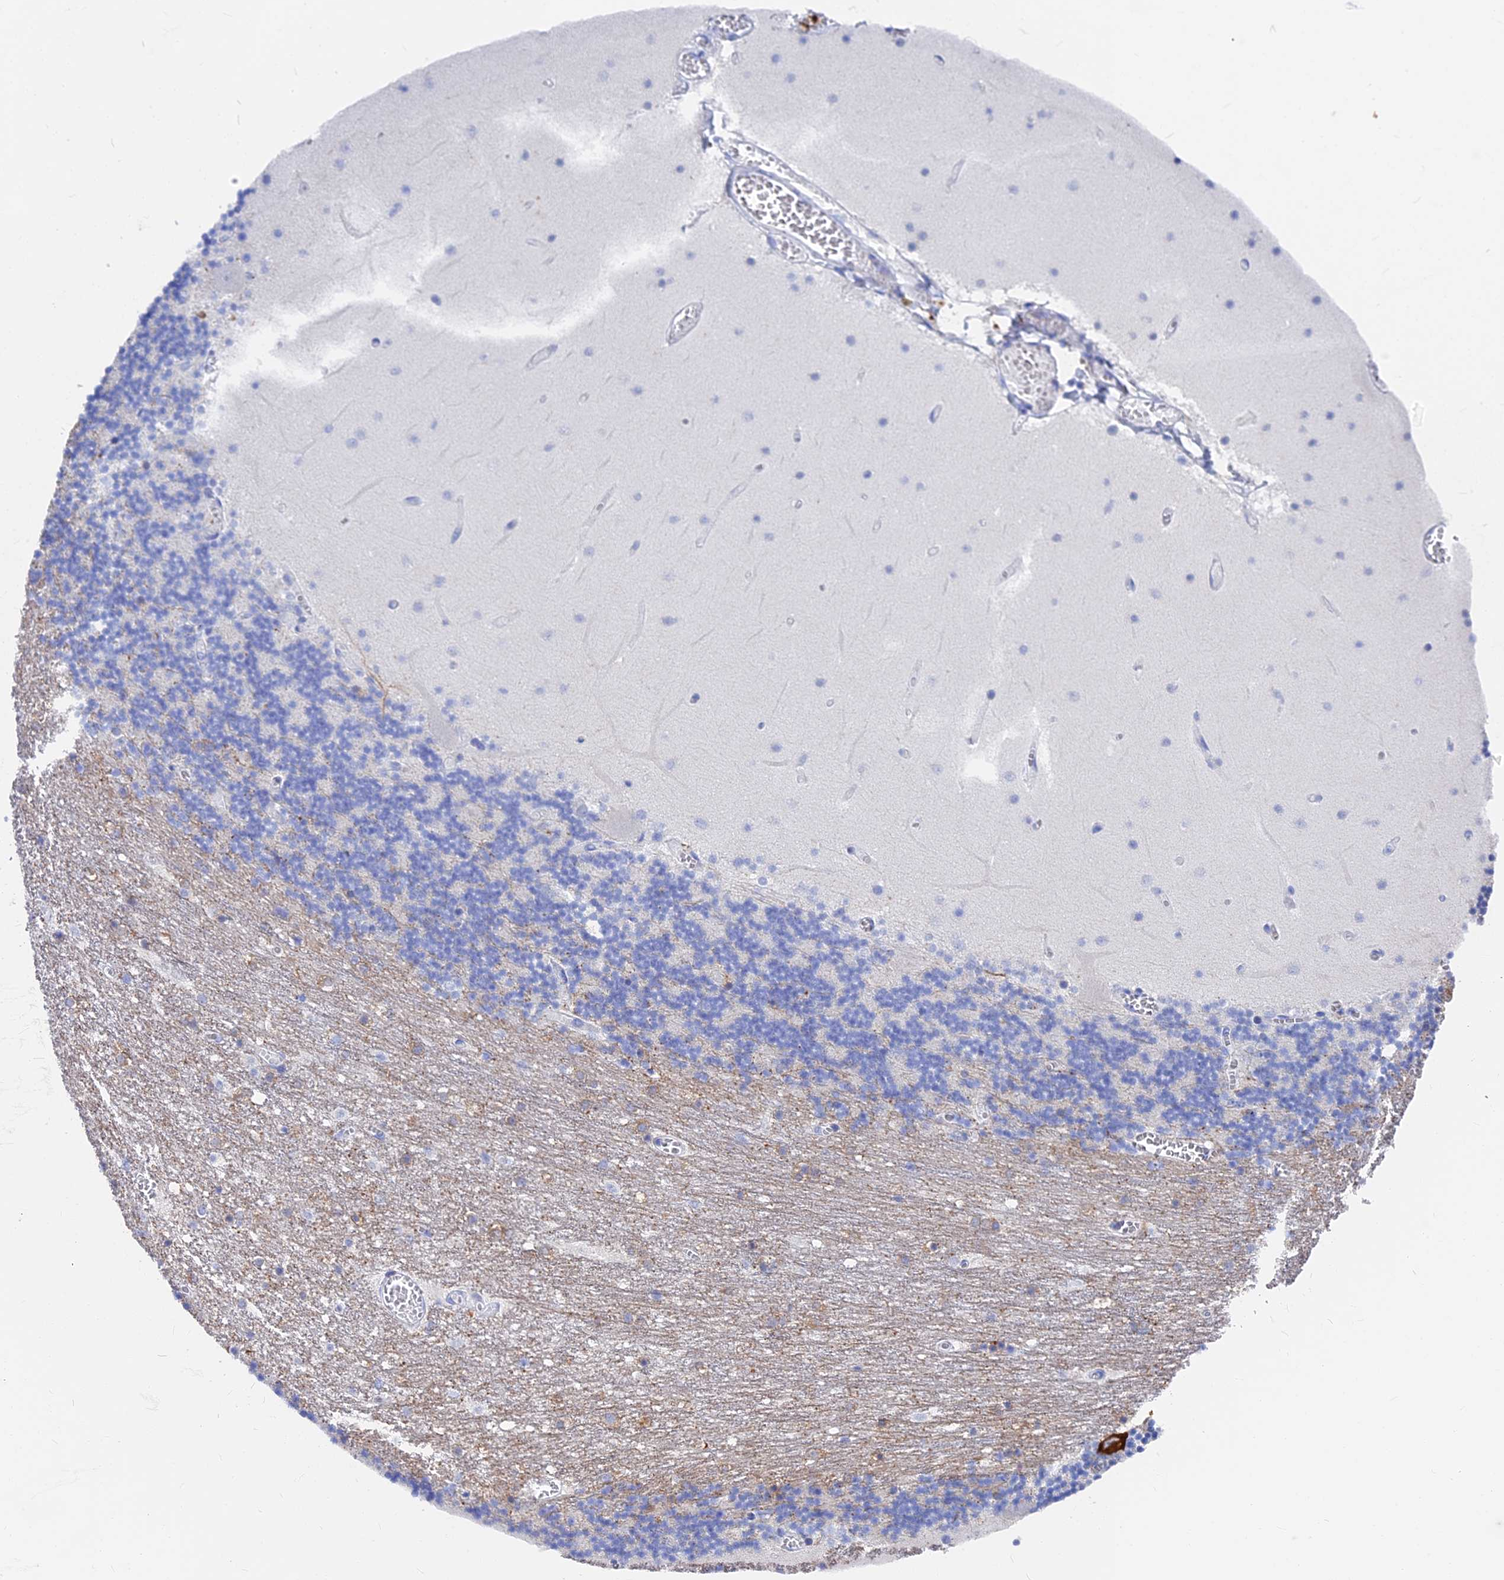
{"staining": {"intensity": "negative", "quantity": "none", "location": "none"}, "tissue": "cerebellum", "cell_type": "Cells in granular layer", "image_type": "normal", "snomed": [{"axis": "morphology", "description": "Normal tissue, NOS"}, {"axis": "topography", "description": "Cerebellum"}], "caption": "High power microscopy micrograph of an immunohistochemistry (IHC) histopathology image of unremarkable cerebellum, revealing no significant staining in cells in granular layer.", "gene": "VPS33B", "patient": {"sex": "female", "age": 28}}